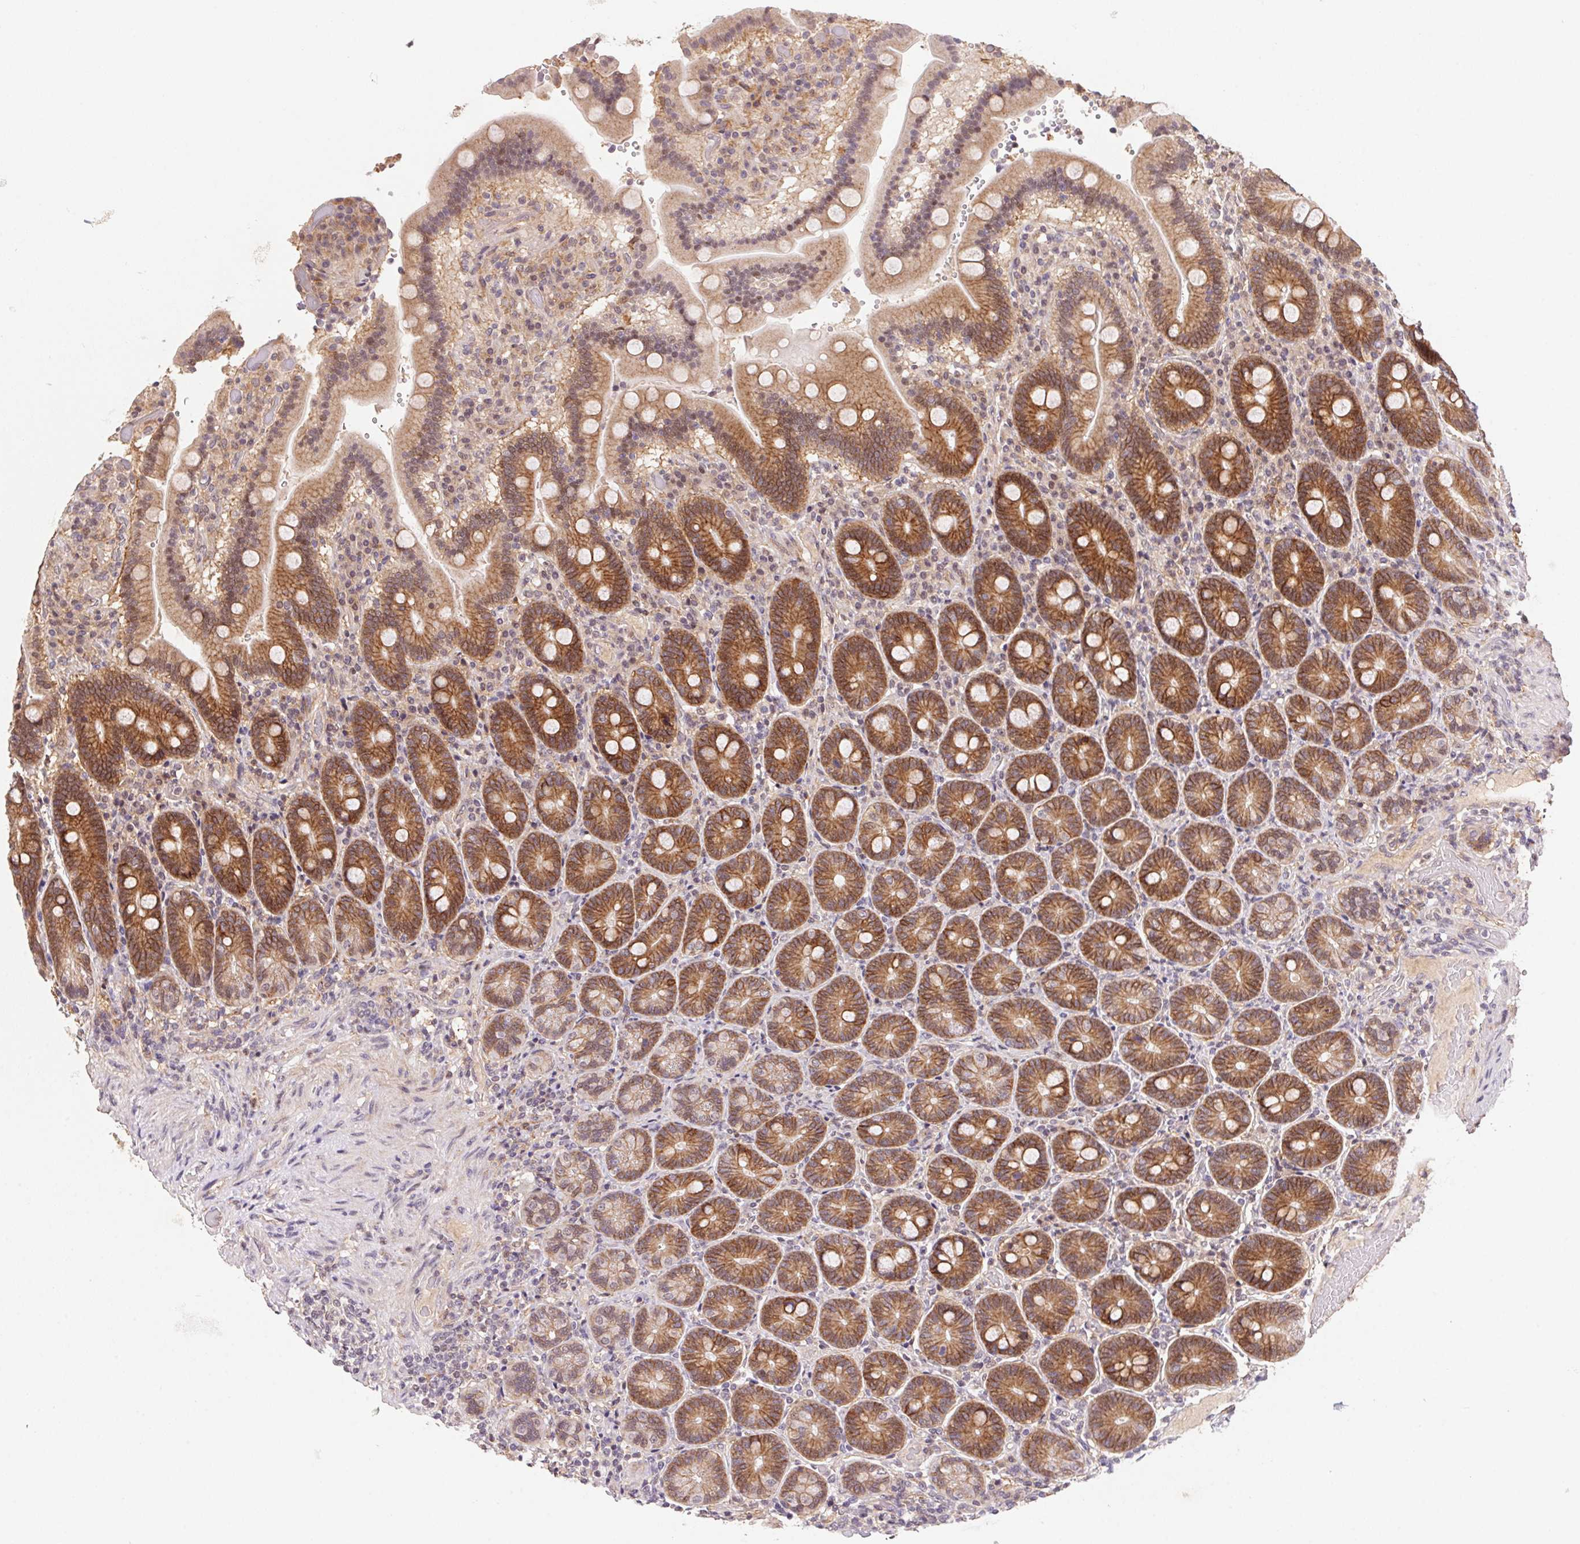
{"staining": {"intensity": "moderate", "quantity": ">75%", "location": "cytoplasmic/membranous"}, "tissue": "duodenum", "cell_type": "Glandular cells", "image_type": "normal", "snomed": [{"axis": "morphology", "description": "Normal tissue, NOS"}, {"axis": "topography", "description": "Duodenum"}], "caption": "This image displays immunohistochemistry (IHC) staining of unremarkable duodenum, with medium moderate cytoplasmic/membranous positivity in about >75% of glandular cells.", "gene": "SLC52A2", "patient": {"sex": "female", "age": 62}}